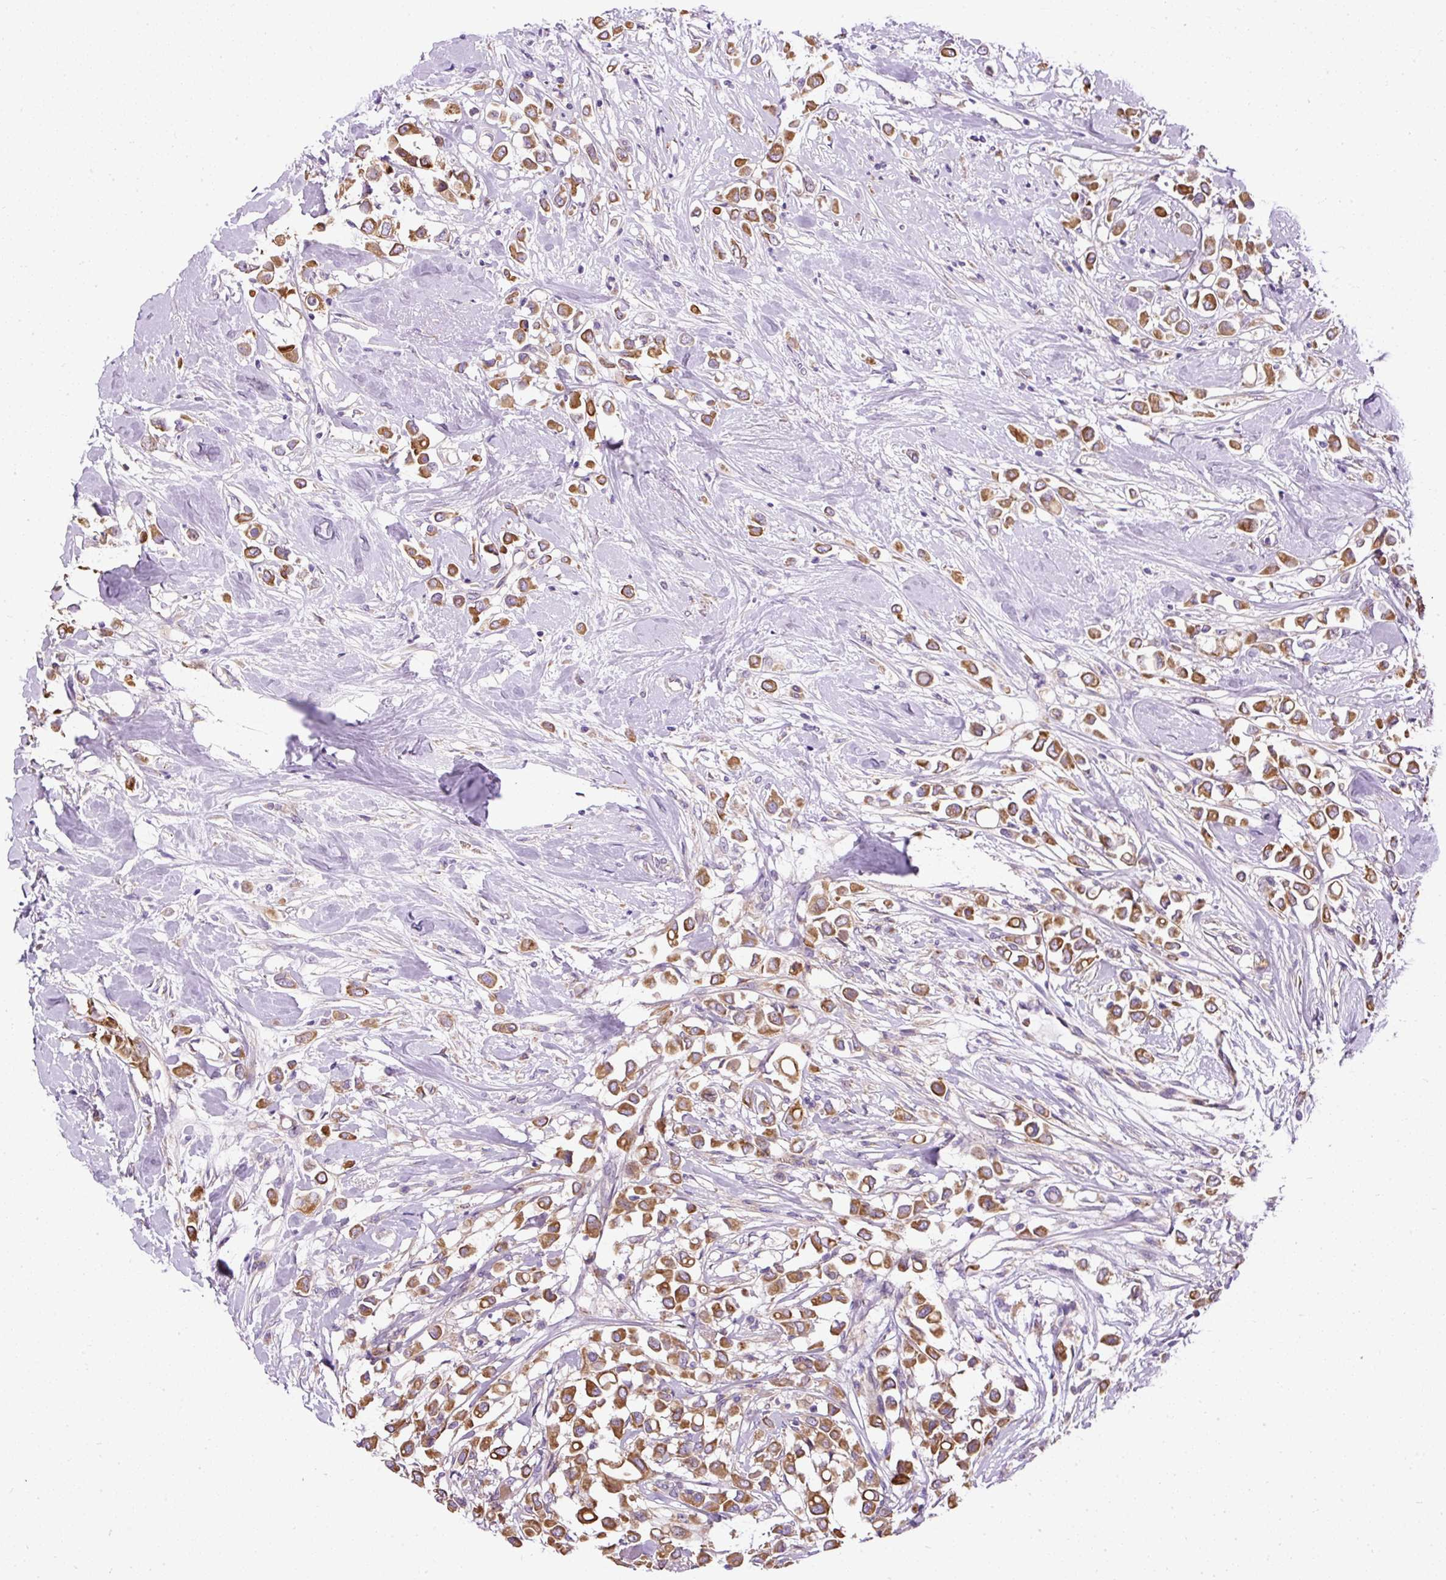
{"staining": {"intensity": "moderate", "quantity": ">75%", "location": "cytoplasmic/membranous"}, "tissue": "breast cancer", "cell_type": "Tumor cells", "image_type": "cancer", "snomed": [{"axis": "morphology", "description": "Duct carcinoma"}, {"axis": "topography", "description": "Breast"}], "caption": "Approximately >75% of tumor cells in breast invasive ductal carcinoma demonstrate moderate cytoplasmic/membranous protein positivity as visualized by brown immunohistochemical staining.", "gene": "FAM149A", "patient": {"sex": "female", "age": 61}}